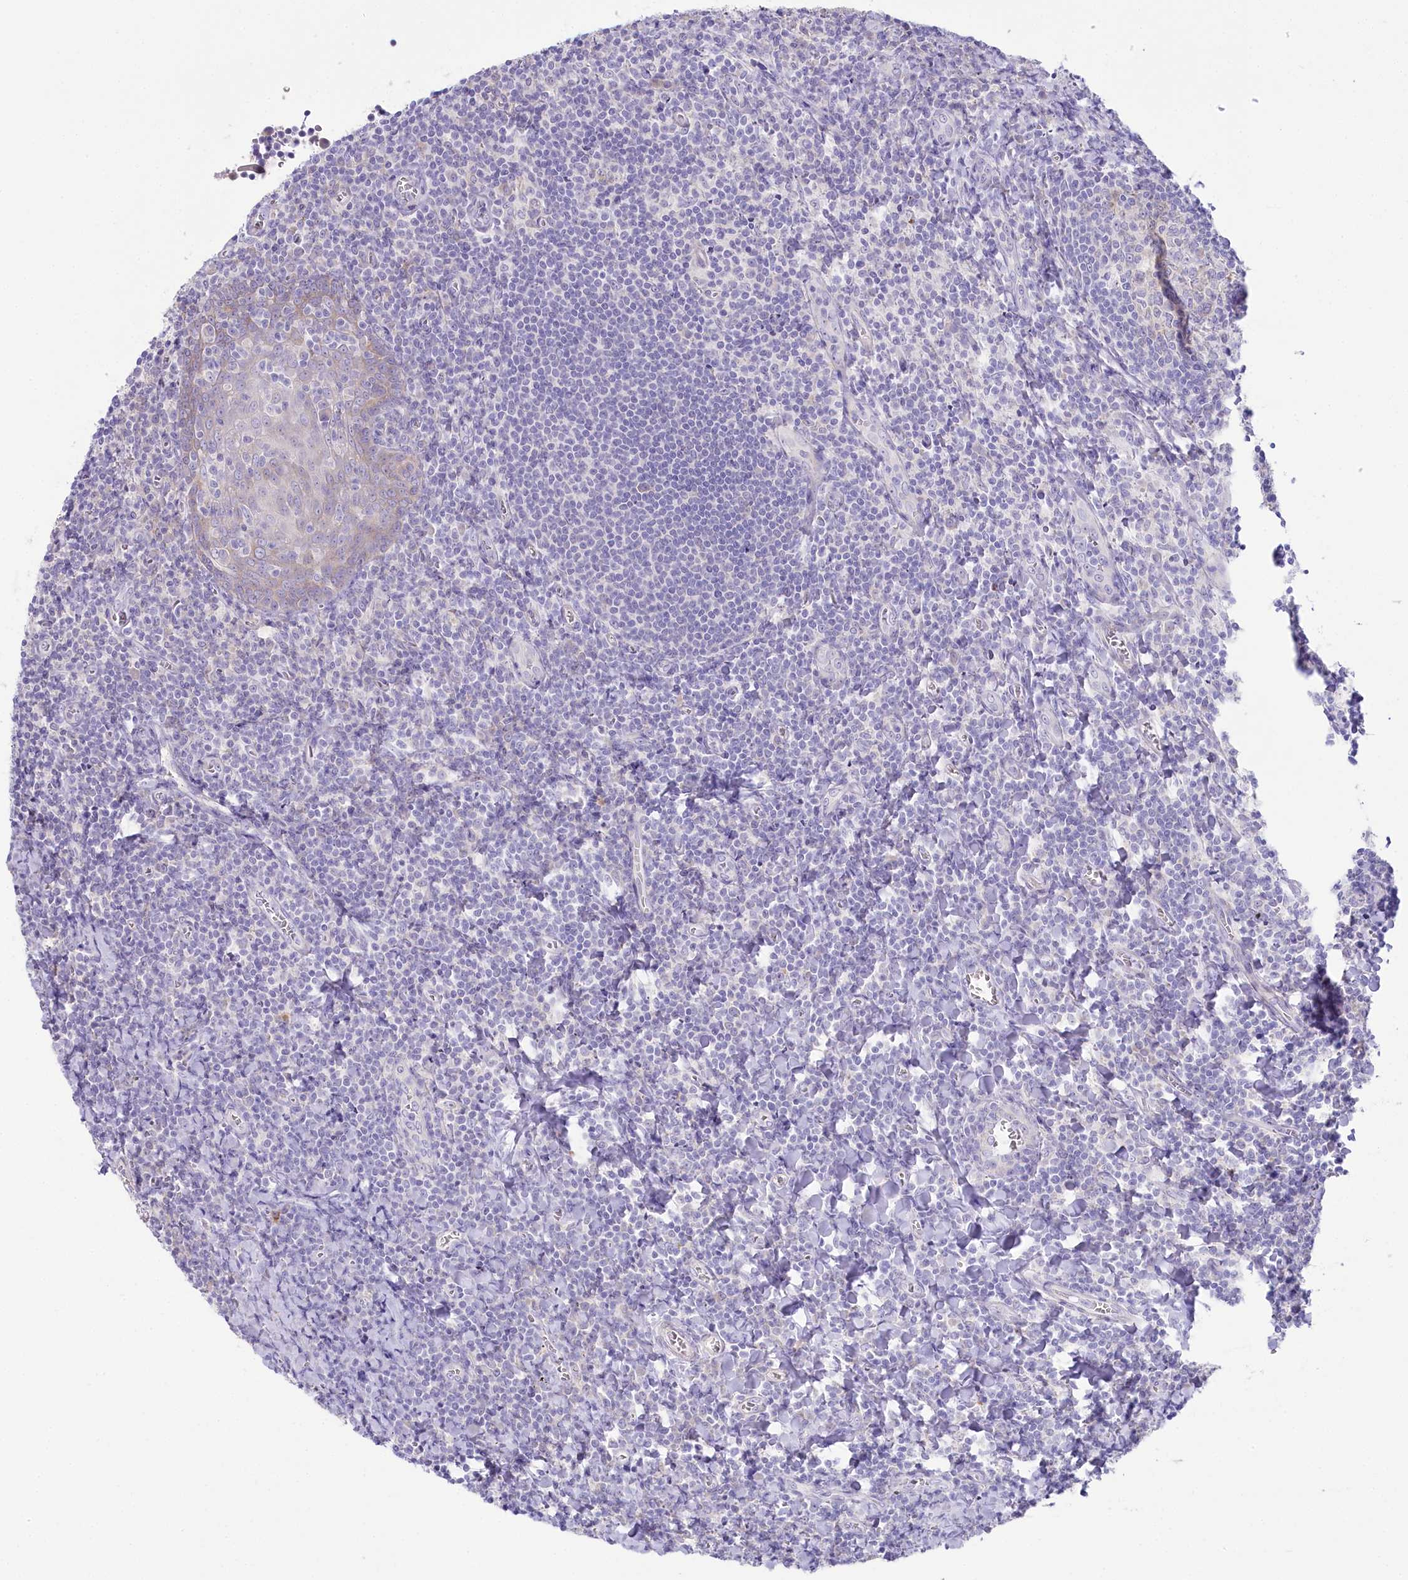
{"staining": {"intensity": "negative", "quantity": "none", "location": "none"}, "tissue": "tonsil", "cell_type": "Germinal center cells", "image_type": "normal", "snomed": [{"axis": "morphology", "description": "Normal tissue, NOS"}, {"axis": "topography", "description": "Tonsil"}], "caption": "Immunohistochemistry (IHC) of unremarkable human tonsil shows no staining in germinal center cells. The staining was performed using DAB to visualize the protein expression in brown, while the nuclei were stained in blue with hematoxylin (Magnification: 20x).", "gene": "MYOZ1", "patient": {"sex": "male", "age": 27}}